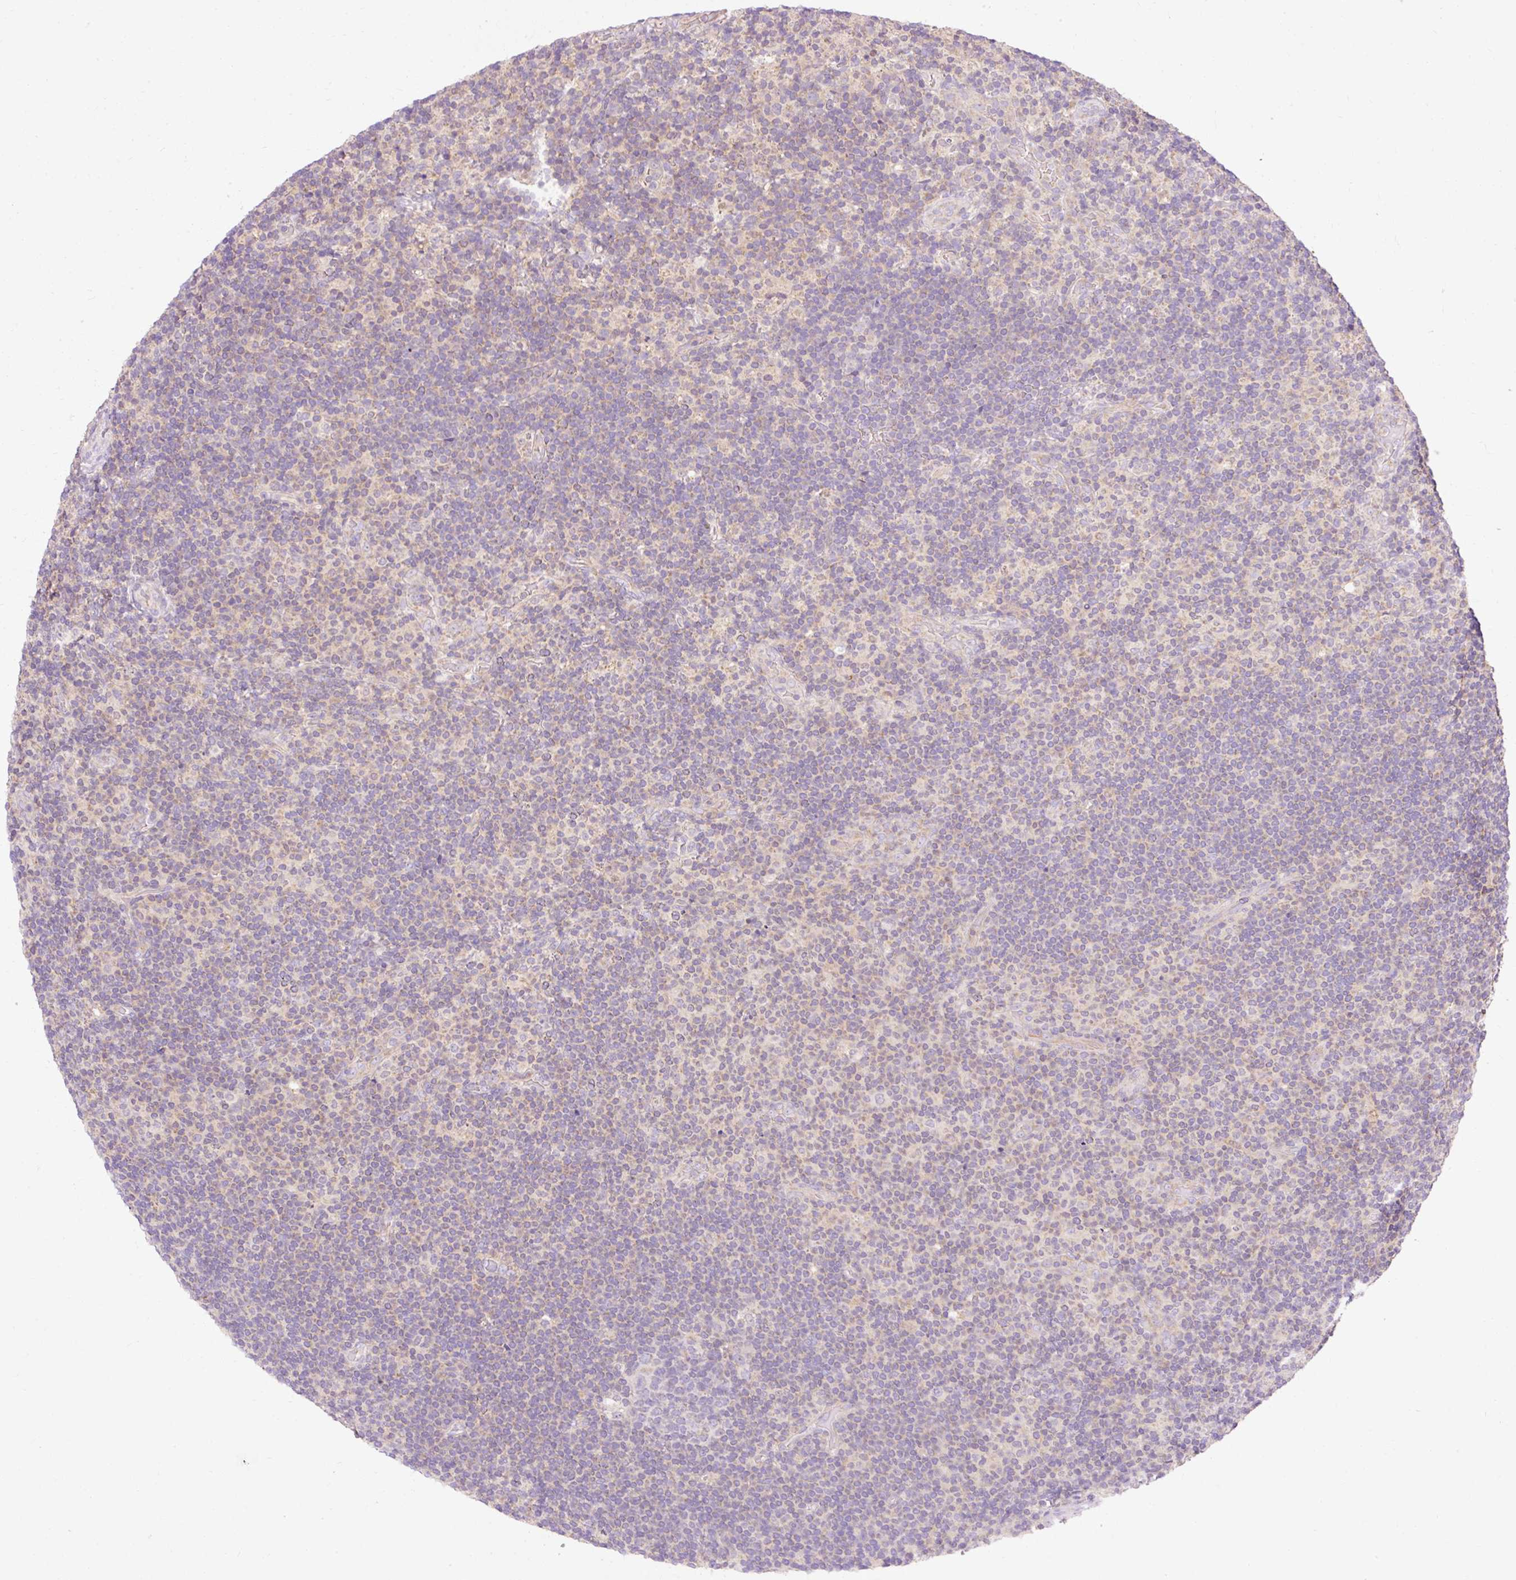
{"staining": {"intensity": "negative", "quantity": "none", "location": "none"}, "tissue": "lymphoma", "cell_type": "Tumor cells", "image_type": "cancer", "snomed": [{"axis": "morphology", "description": "Hodgkin's disease, NOS"}, {"axis": "topography", "description": "Lymph node"}], "caption": "Hodgkin's disease stained for a protein using immunohistochemistry (IHC) displays no positivity tumor cells.", "gene": "IMMT", "patient": {"sex": "female", "age": 57}}